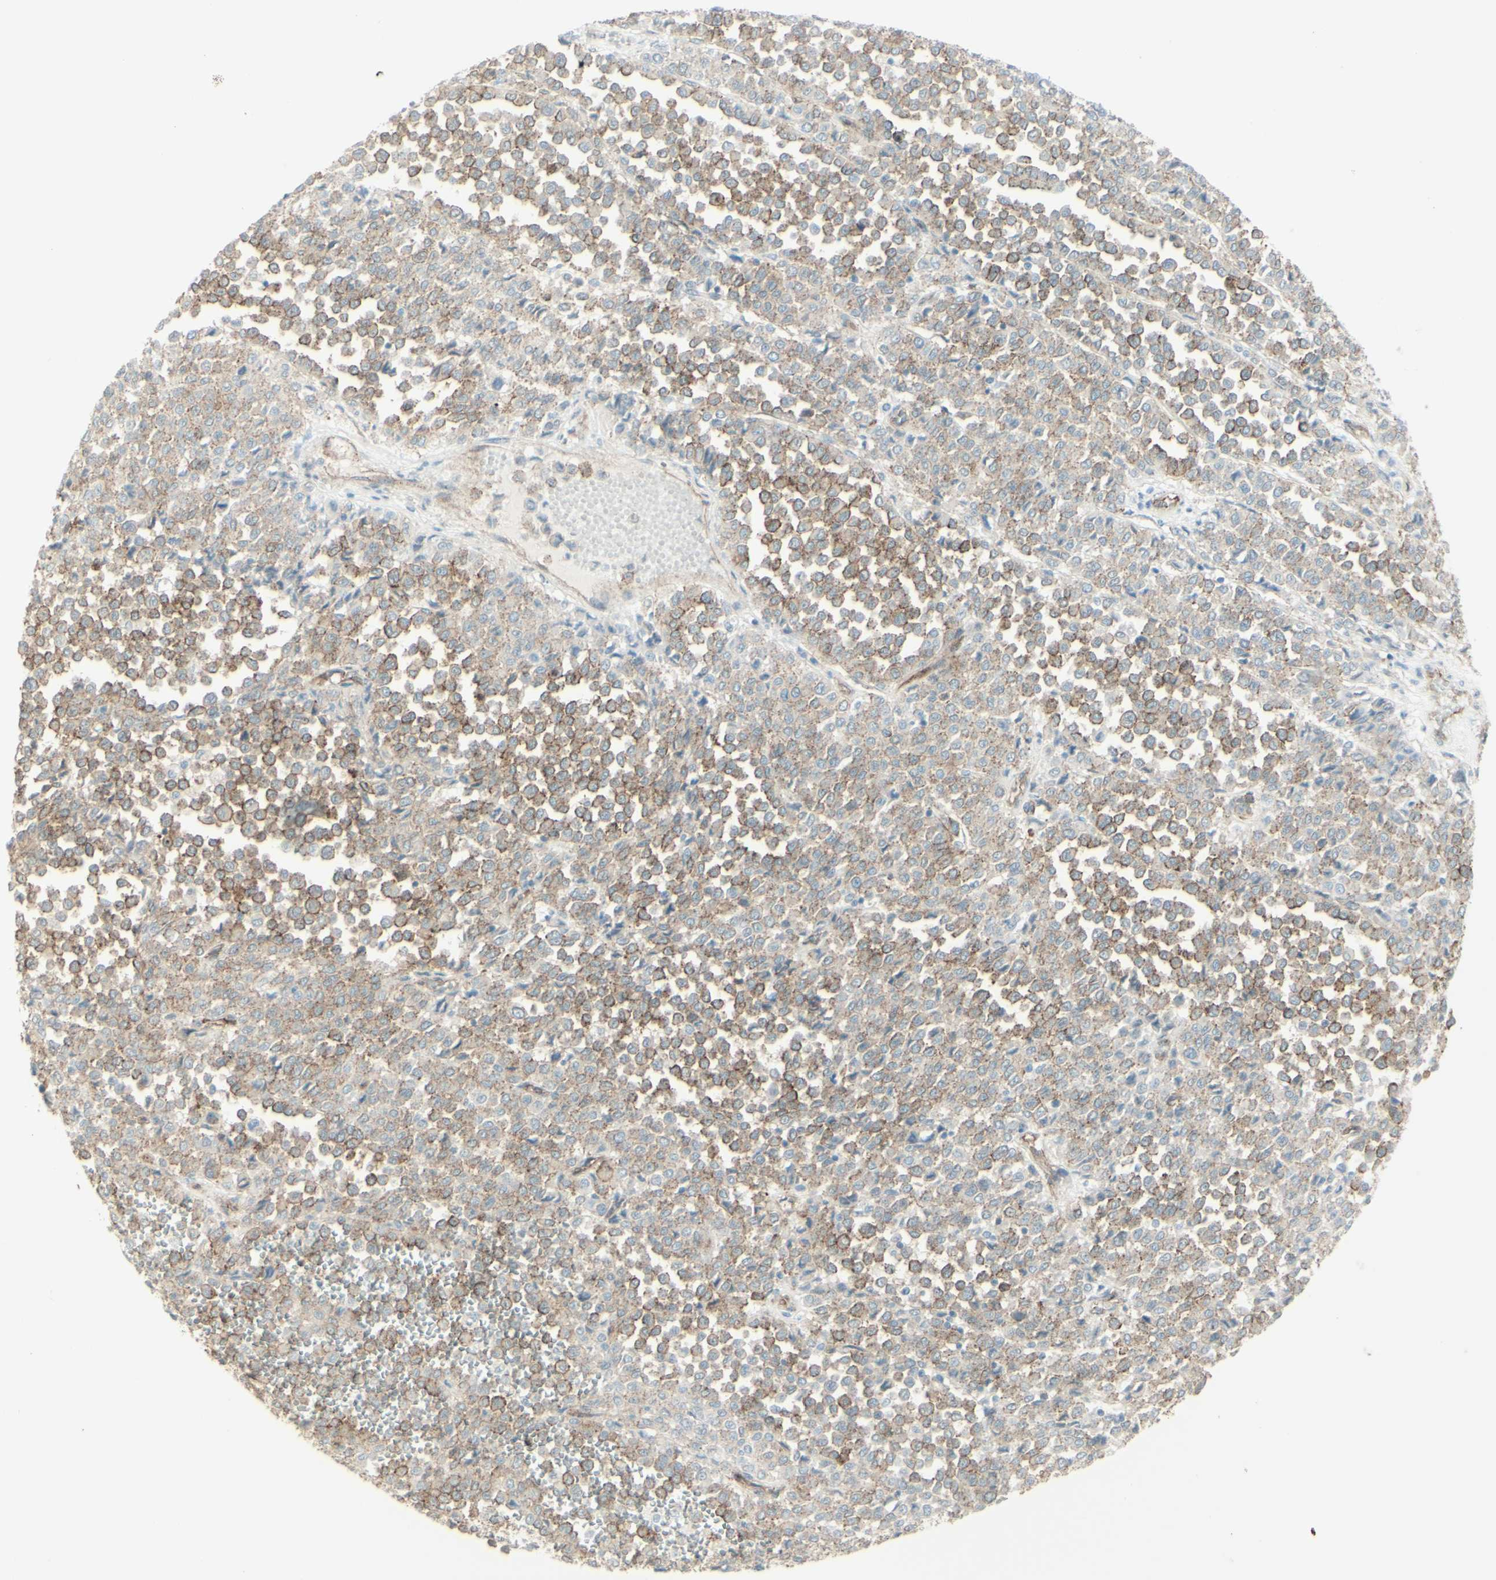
{"staining": {"intensity": "moderate", "quantity": "25%-75%", "location": "cytoplasmic/membranous"}, "tissue": "melanoma", "cell_type": "Tumor cells", "image_type": "cancer", "snomed": [{"axis": "morphology", "description": "Malignant melanoma, Metastatic site"}, {"axis": "topography", "description": "Pancreas"}], "caption": "Brown immunohistochemical staining in malignant melanoma (metastatic site) reveals moderate cytoplasmic/membranous staining in about 25%-75% of tumor cells. The staining is performed using DAB brown chromogen to label protein expression. The nuclei are counter-stained blue using hematoxylin.", "gene": "MYO6", "patient": {"sex": "female", "age": 30}}